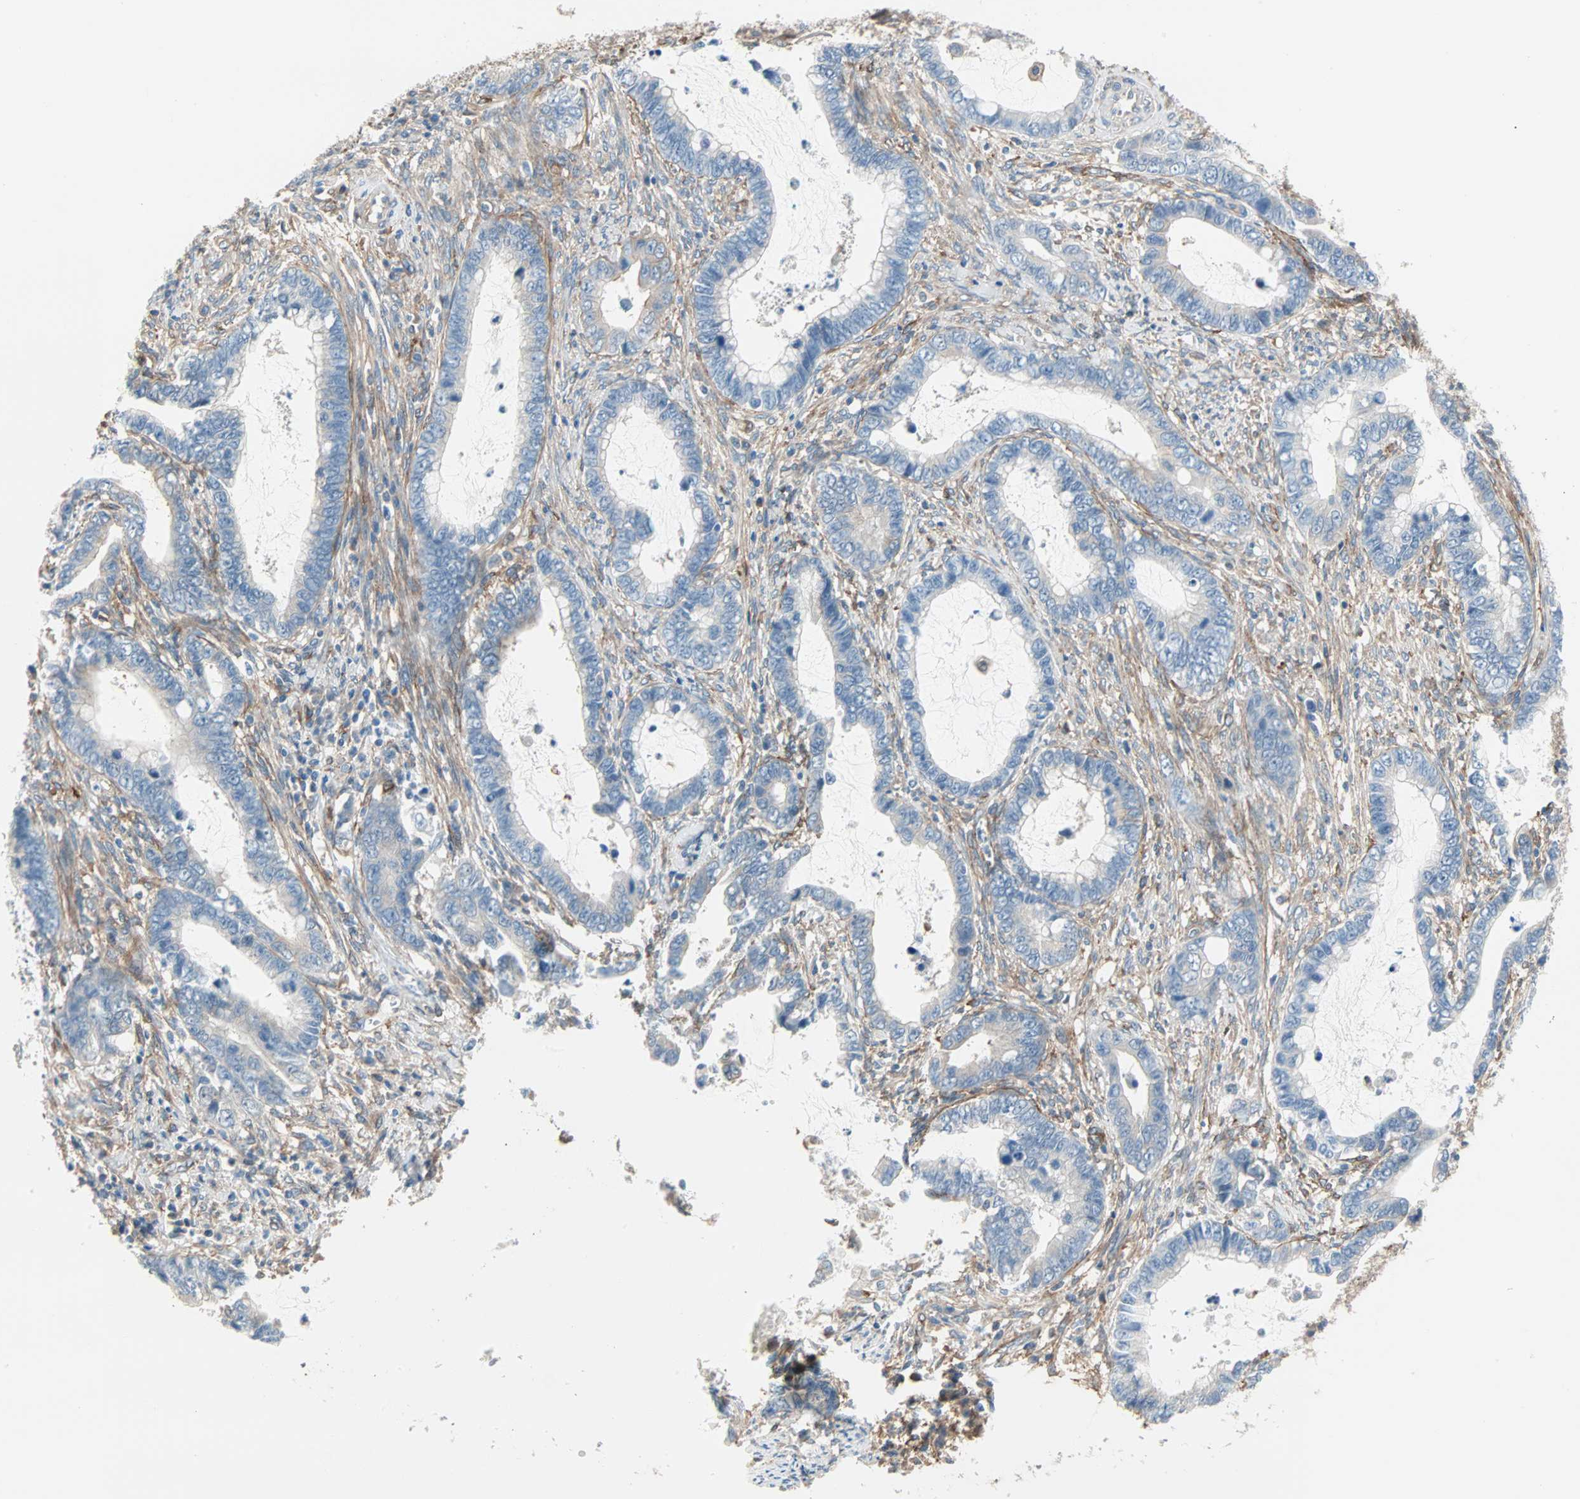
{"staining": {"intensity": "negative", "quantity": "none", "location": "none"}, "tissue": "cervical cancer", "cell_type": "Tumor cells", "image_type": "cancer", "snomed": [{"axis": "morphology", "description": "Adenocarcinoma, NOS"}, {"axis": "topography", "description": "Cervix"}], "caption": "Immunohistochemistry image of neoplastic tissue: human adenocarcinoma (cervical) stained with DAB (3,3'-diaminobenzidine) exhibits no significant protein staining in tumor cells.", "gene": "EPB41L2", "patient": {"sex": "female", "age": 44}}